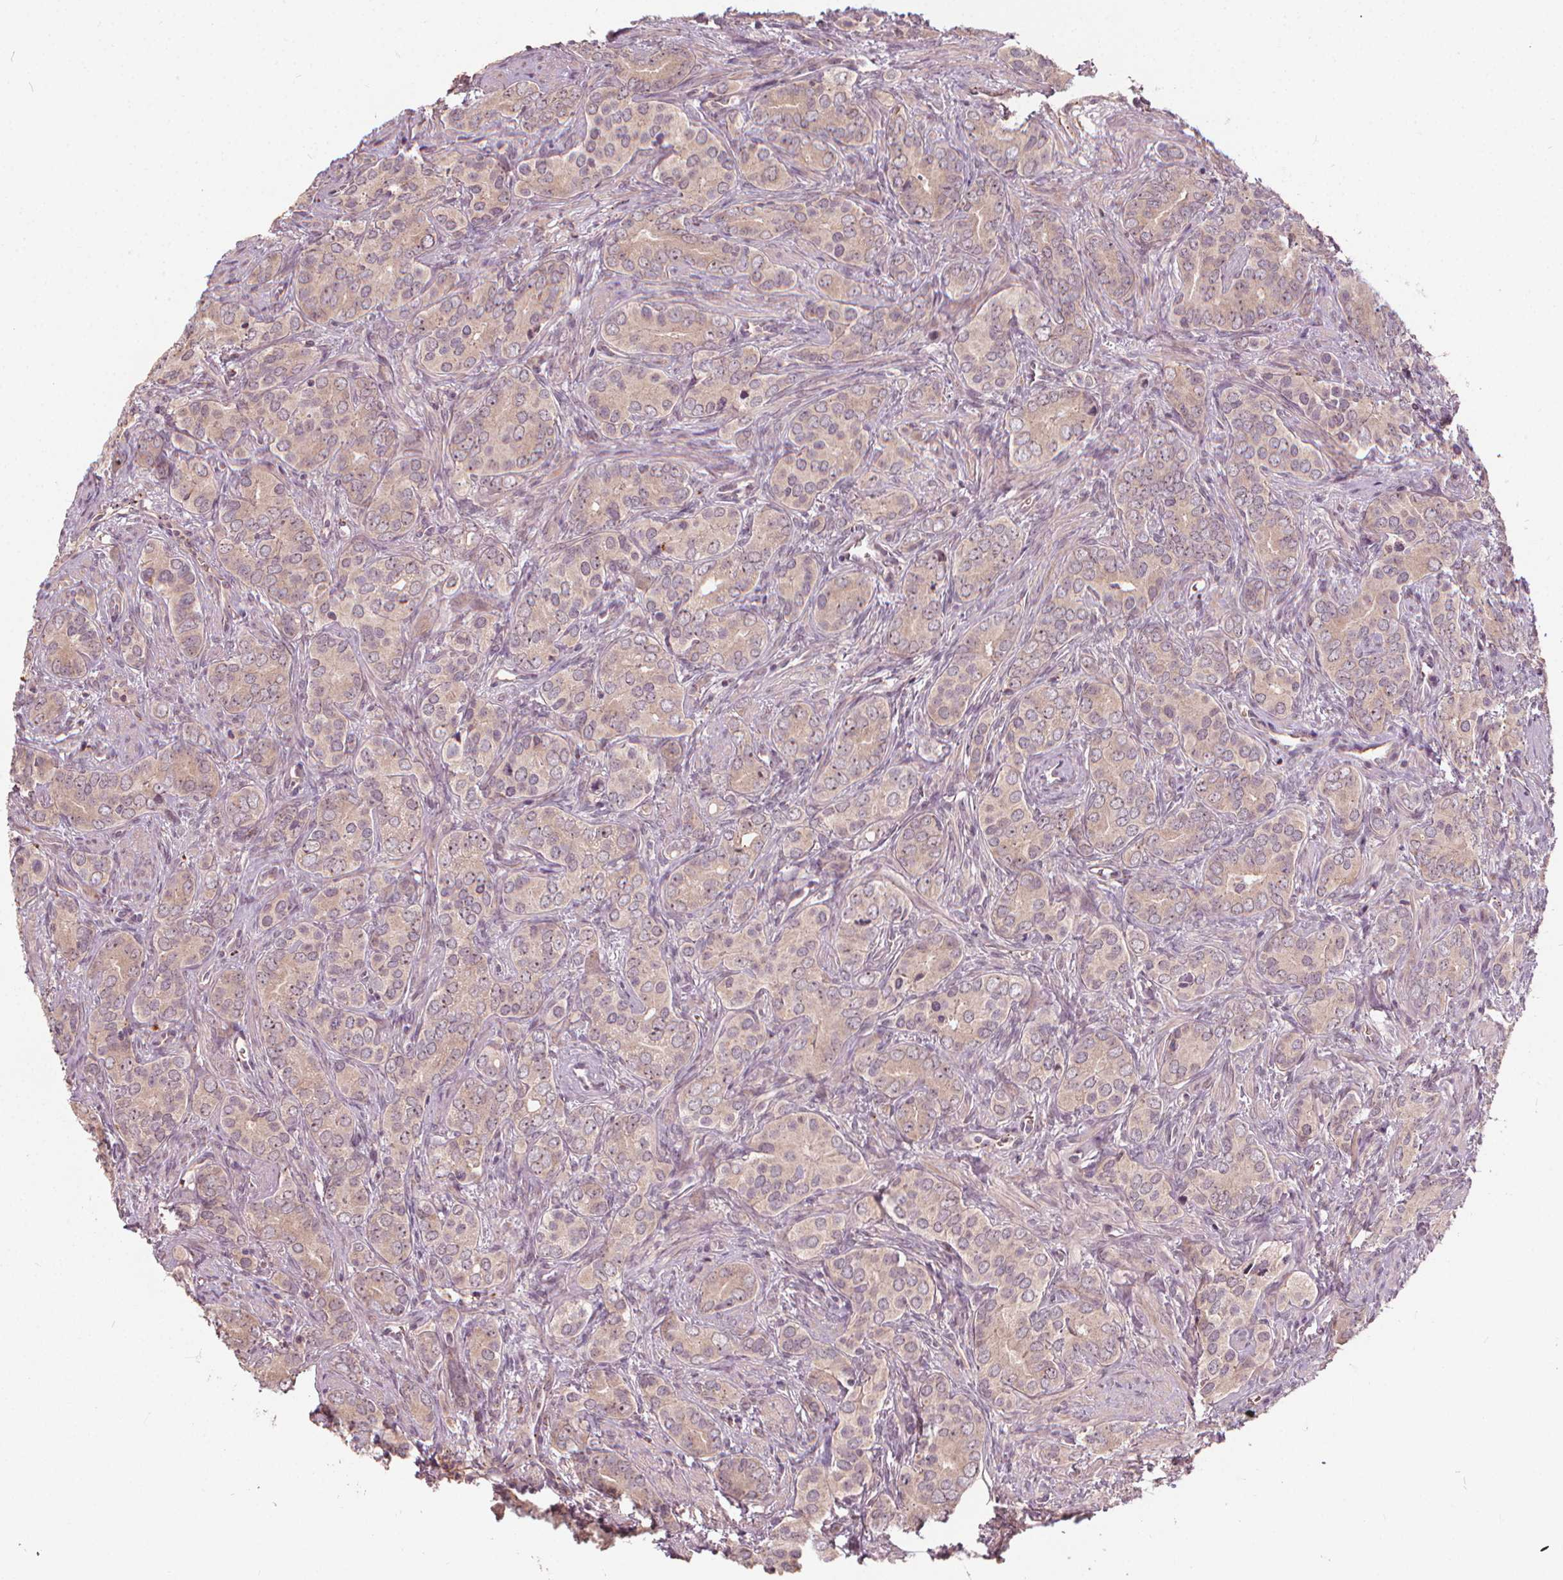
{"staining": {"intensity": "weak", "quantity": "<25%", "location": "cytoplasmic/membranous,nuclear"}, "tissue": "prostate cancer", "cell_type": "Tumor cells", "image_type": "cancer", "snomed": [{"axis": "morphology", "description": "Adenocarcinoma, High grade"}, {"axis": "topography", "description": "Prostate"}], "caption": "Immunohistochemistry (IHC) photomicrograph of human prostate cancer stained for a protein (brown), which shows no expression in tumor cells.", "gene": "IPO13", "patient": {"sex": "male", "age": 84}}